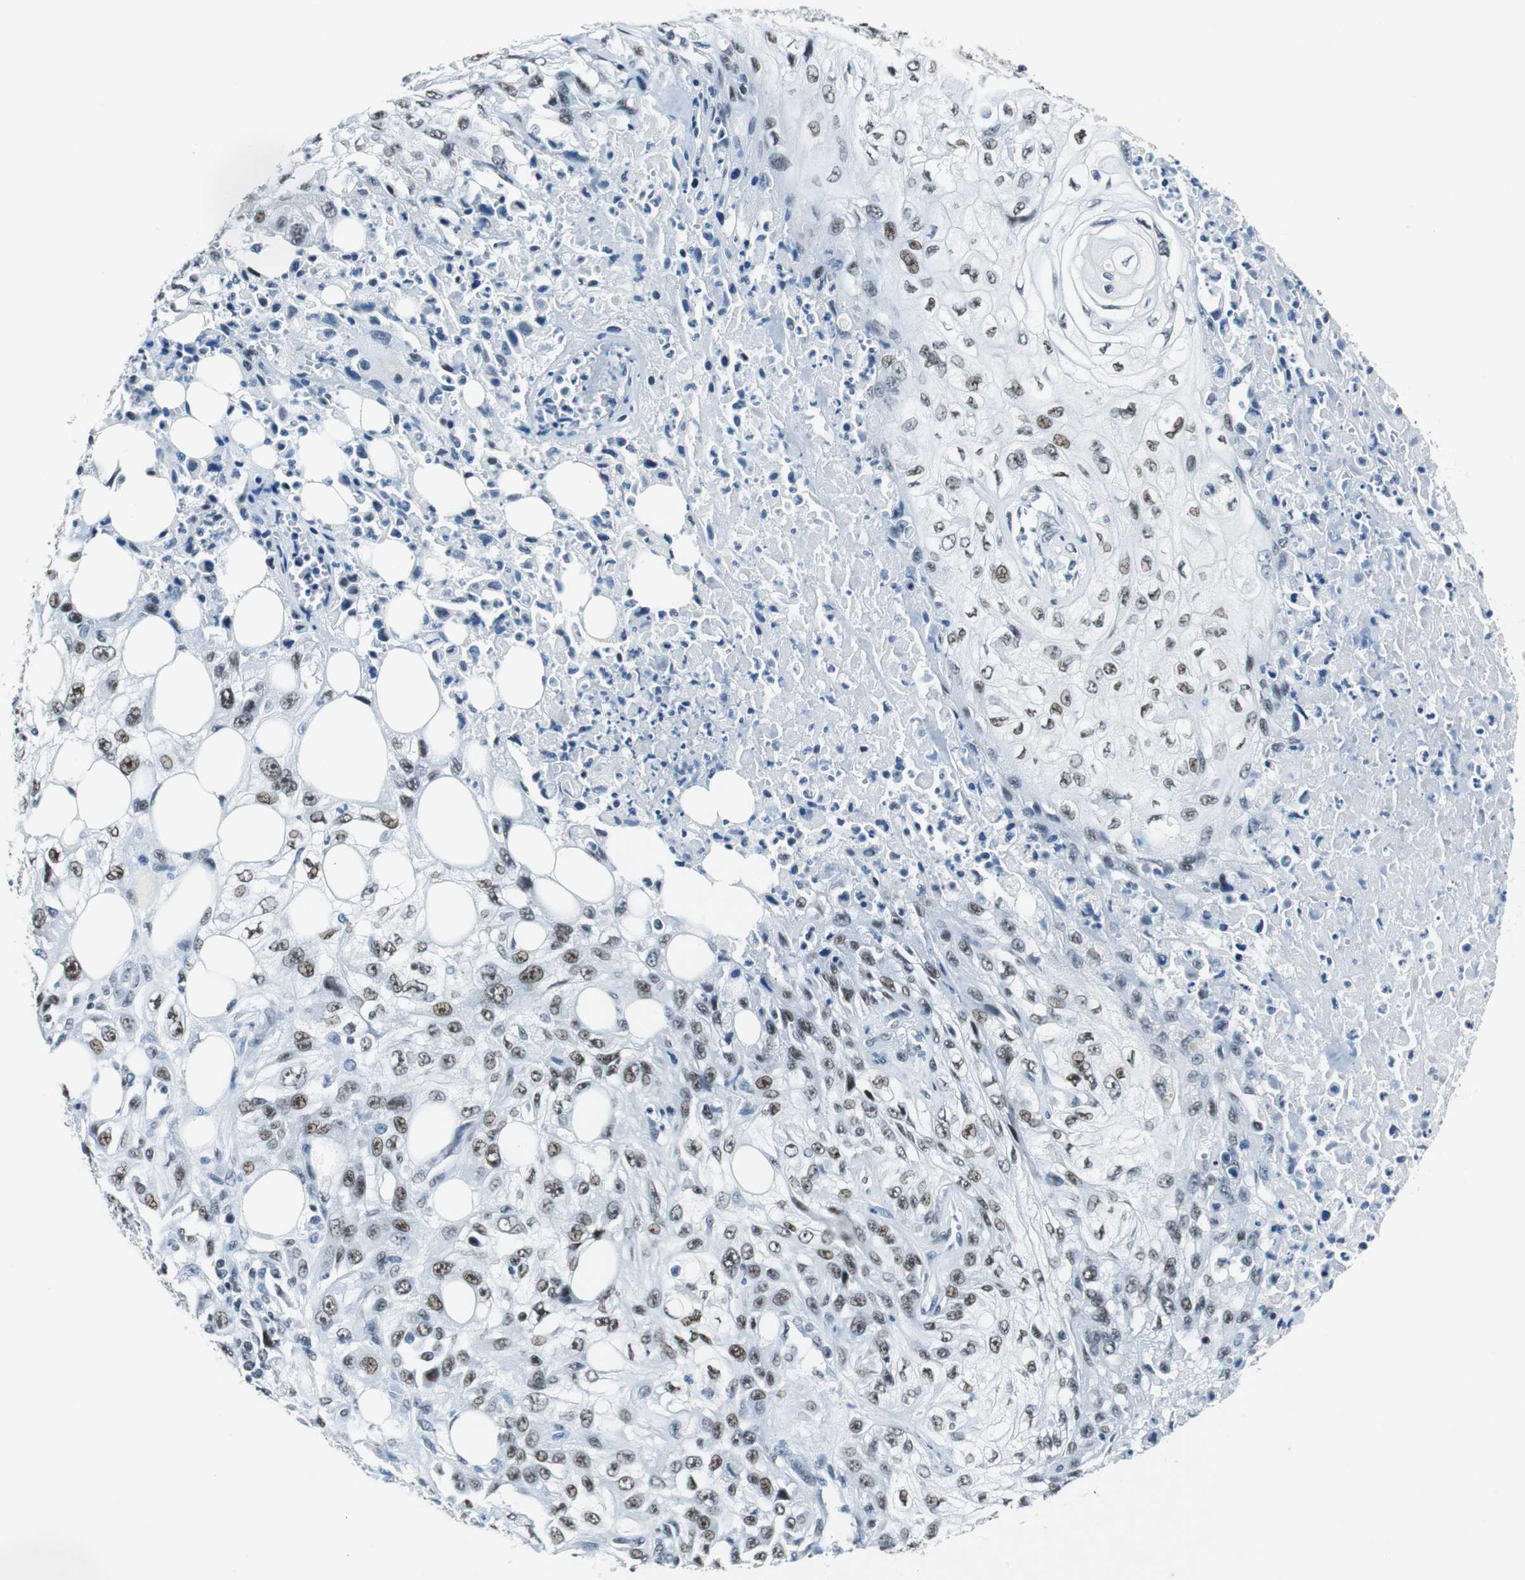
{"staining": {"intensity": "weak", "quantity": "25%-75%", "location": "nuclear"}, "tissue": "skin cancer", "cell_type": "Tumor cells", "image_type": "cancer", "snomed": [{"axis": "morphology", "description": "Squamous cell carcinoma, NOS"}, {"axis": "topography", "description": "Skin"}], "caption": "DAB immunohistochemical staining of skin squamous cell carcinoma demonstrates weak nuclear protein staining in about 25%-75% of tumor cells. (DAB IHC with brightfield microscopy, high magnification).", "gene": "HDAC3", "patient": {"sex": "male", "age": 75}}